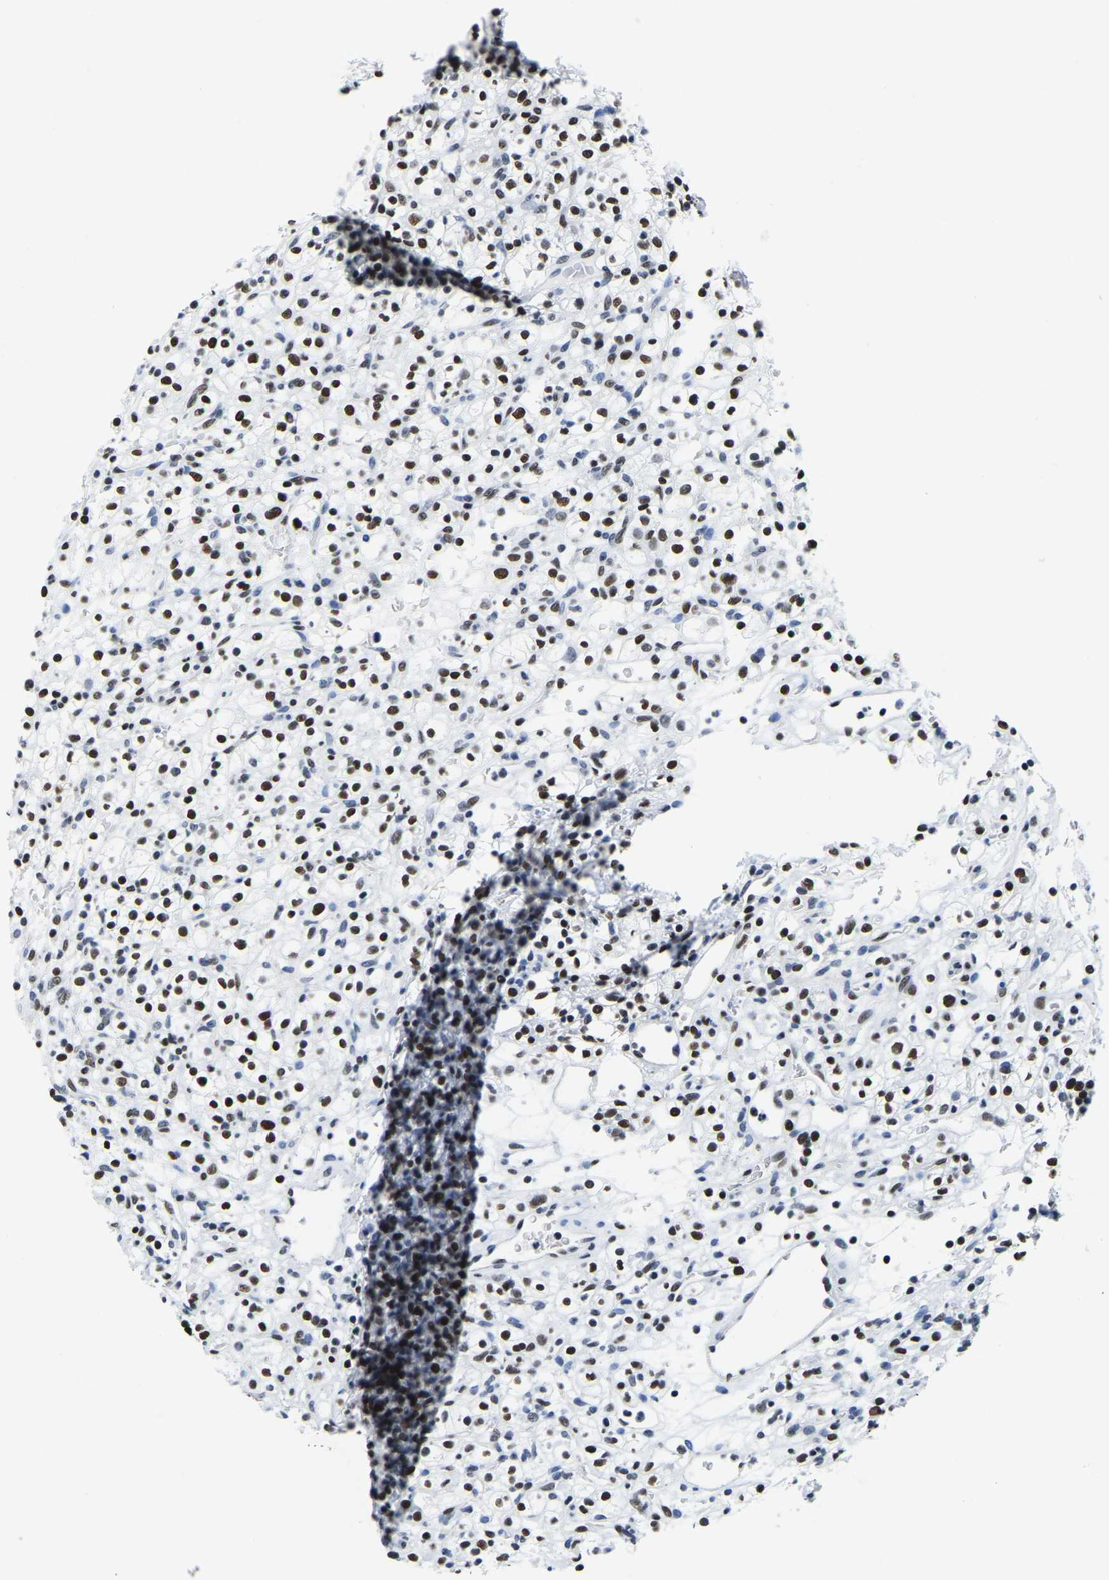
{"staining": {"intensity": "moderate", "quantity": ">75%", "location": "nuclear"}, "tissue": "renal cancer", "cell_type": "Tumor cells", "image_type": "cancer", "snomed": [{"axis": "morphology", "description": "Normal tissue, NOS"}, {"axis": "morphology", "description": "Adenocarcinoma, NOS"}, {"axis": "topography", "description": "Kidney"}], "caption": "Protein staining of renal cancer tissue reveals moderate nuclear staining in about >75% of tumor cells. (DAB IHC with brightfield microscopy, high magnification).", "gene": "UBA1", "patient": {"sex": "female", "age": 72}}